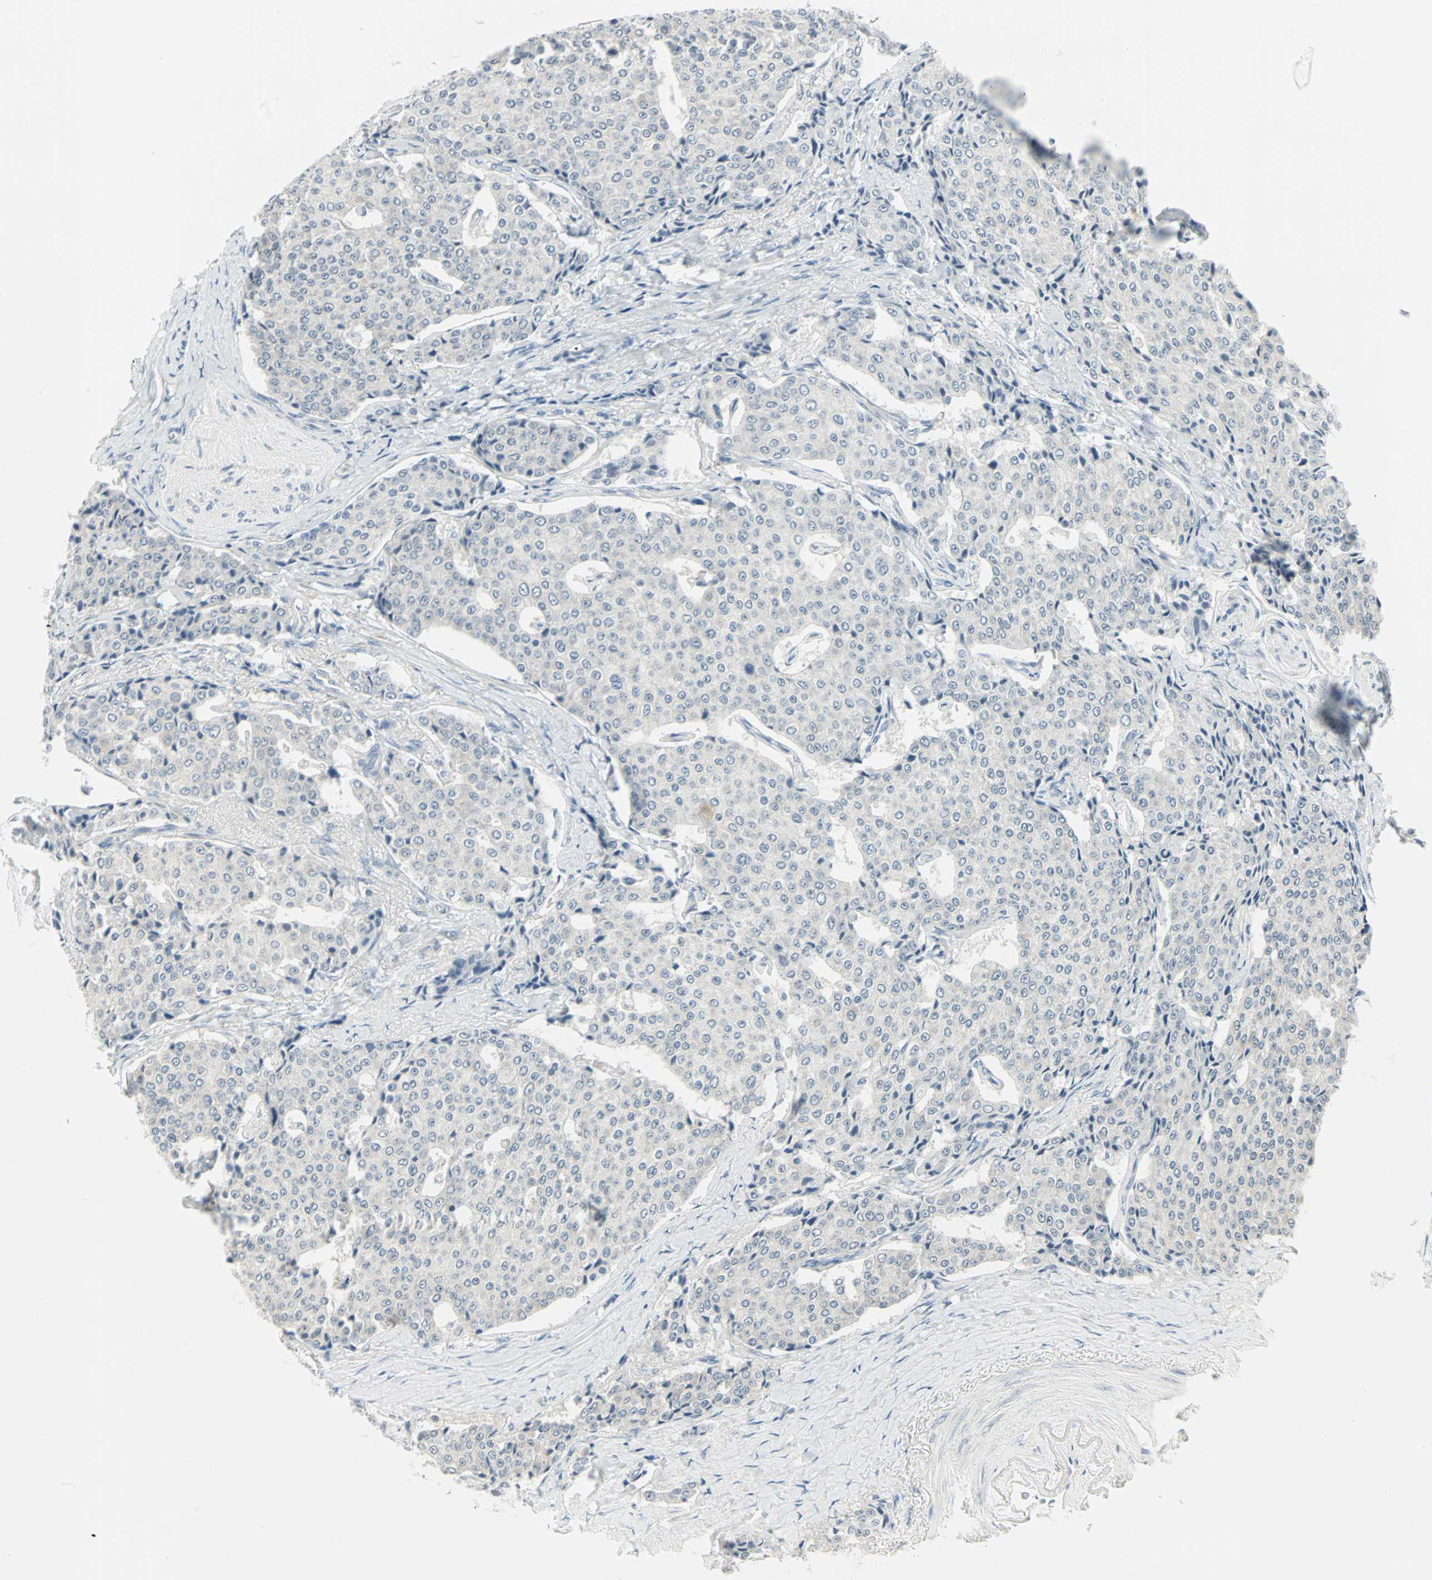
{"staining": {"intensity": "negative", "quantity": "none", "location": "none"}, "tissue": "carcinoid", "cell_type": "Tumor cells", "image_type": "cancer", "snomed": [{"axis": "morphology", "description": "Carcinoid, malignant, NOS"}, {"axis": "topography", "description": "Colon"}], "caption": "IHC photomicrograph of carcinoid stained for a protein (brown), which shows no staining in tumor cells.", "gene": "PTPA", "patient": {"sex": "female", "age": 61}}